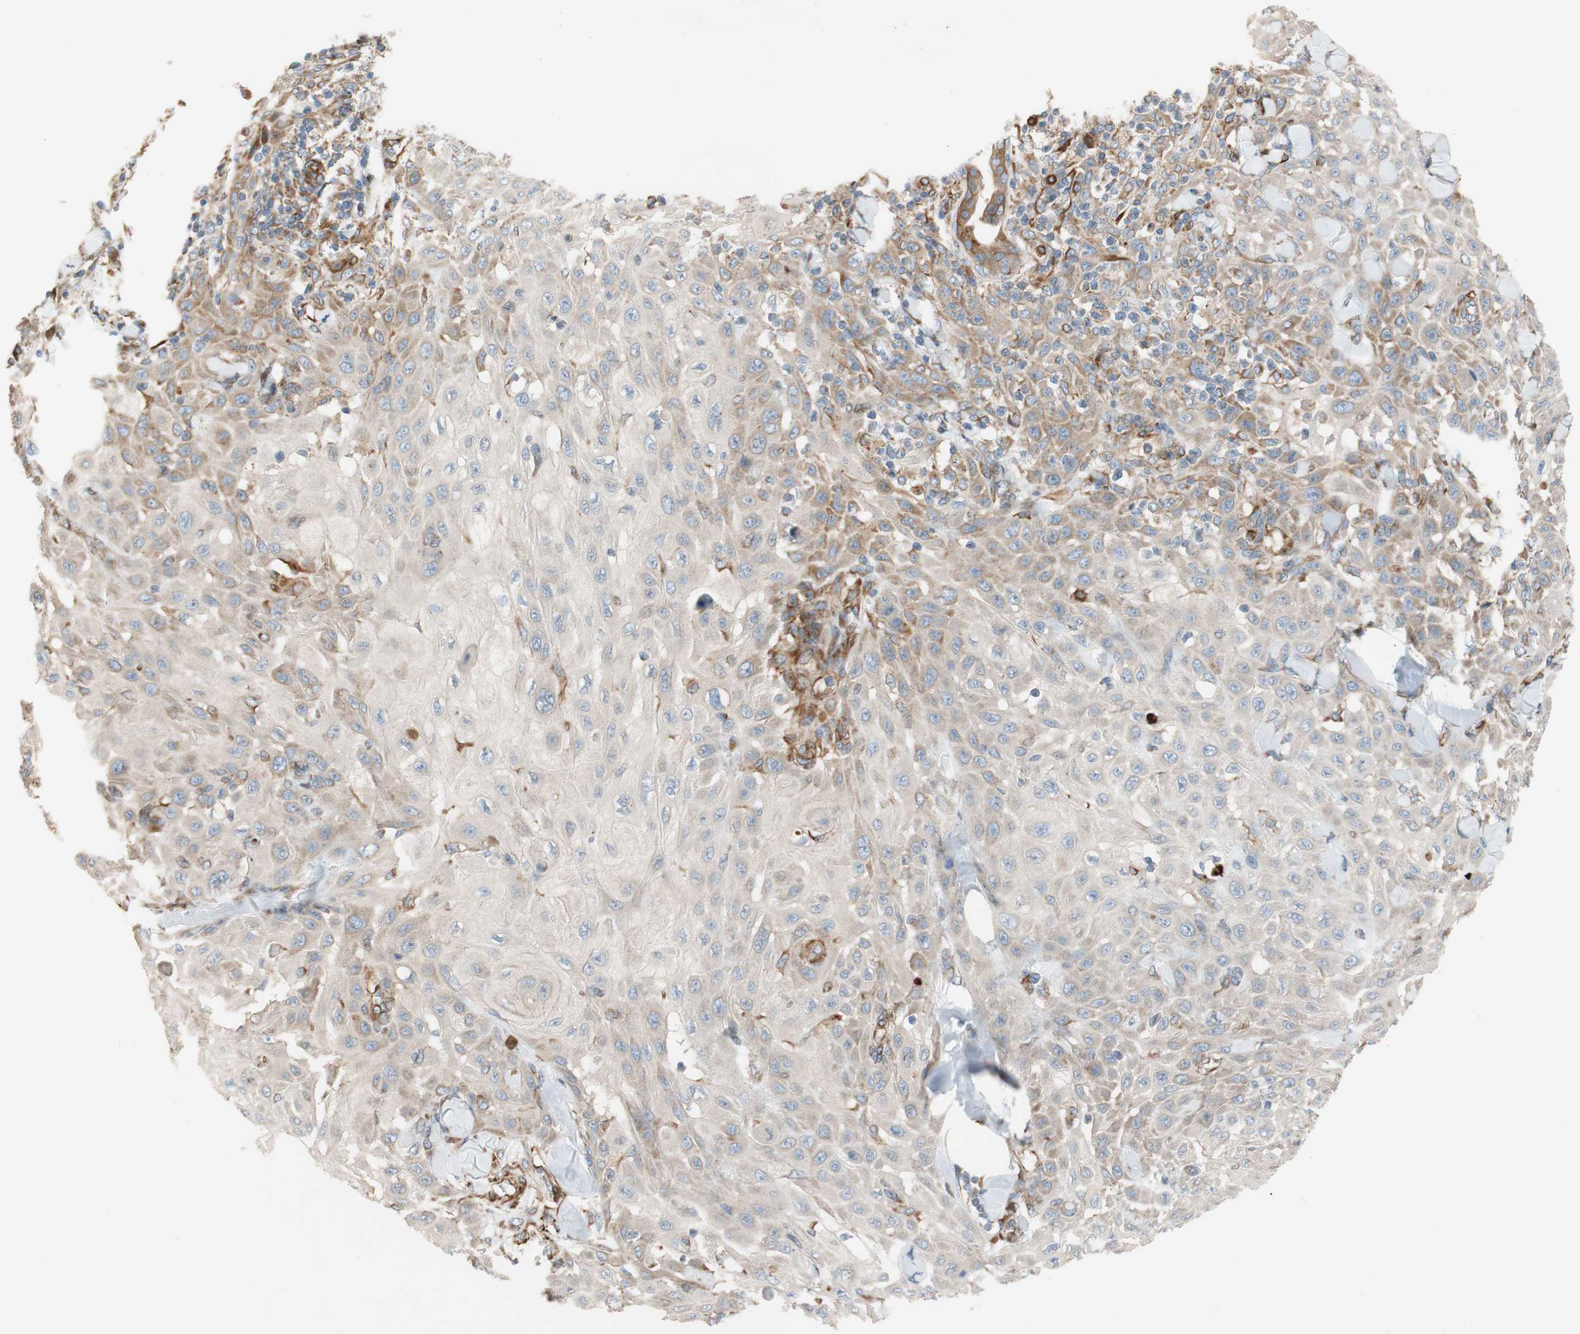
{"staining": {"intensity": "weak", "quantity": ">75%", "location": "cytoplasmic/membranous"}, "tissue": "skin cancer", "cell_type": "Tumor cells", "image_type": "cancer", "snomed": [{"axis": "morphology", "description": "Squamous cell carcinoma, NOS"}, {"axis": "topography", "description": "Skin"}], "caption": "Tumor cells demonstrate low levels of weak cytoplasmic/membranous staining in approximately >75% of cells in skin cancer.", "gene": "C1orf43", "patient": {"sex": "male", "age": 24}}